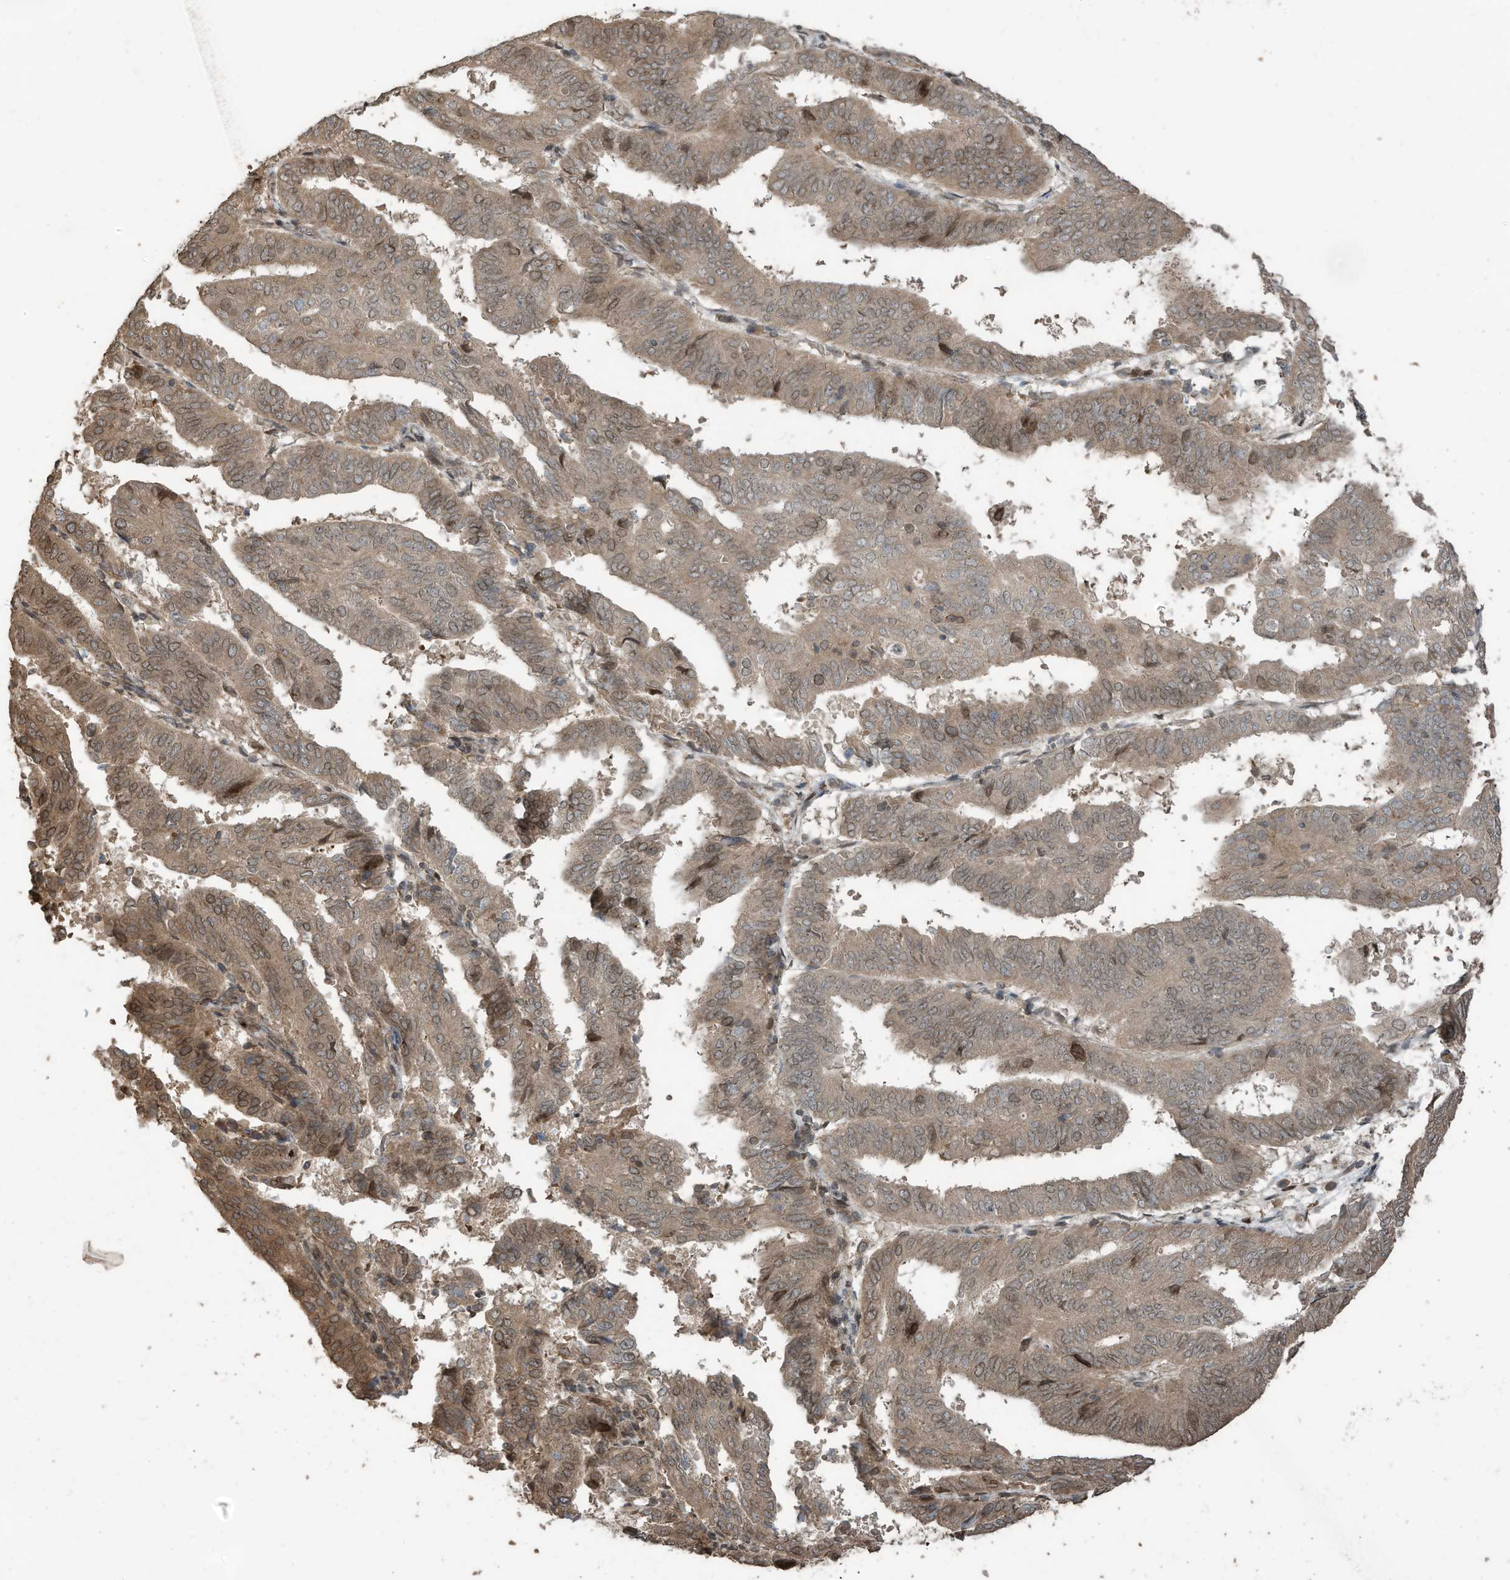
{"staining": {"intensity": "weak", "quantity": ">75%", "location": "cytoplasmic/membranous,nuclear"}, "tissue": "endometrial cancer", "cell_type": "Tumor cells", "image_type": "cancer", "snomed": [{"axis": "morphology", "description": "Adenocarcinoma, NOS"}, {"axis": "topography", "description": "Uterus"}], "caption": "Endometrial cancer (adenocarcinoma) was stained to show a protein in brown. There is low levels of weak cytoplasmic/membranous and nuclear staining in about >75% of tumor cells.", "gene": "ZNF653", "patient": {"sex": "female", "age": 77}}